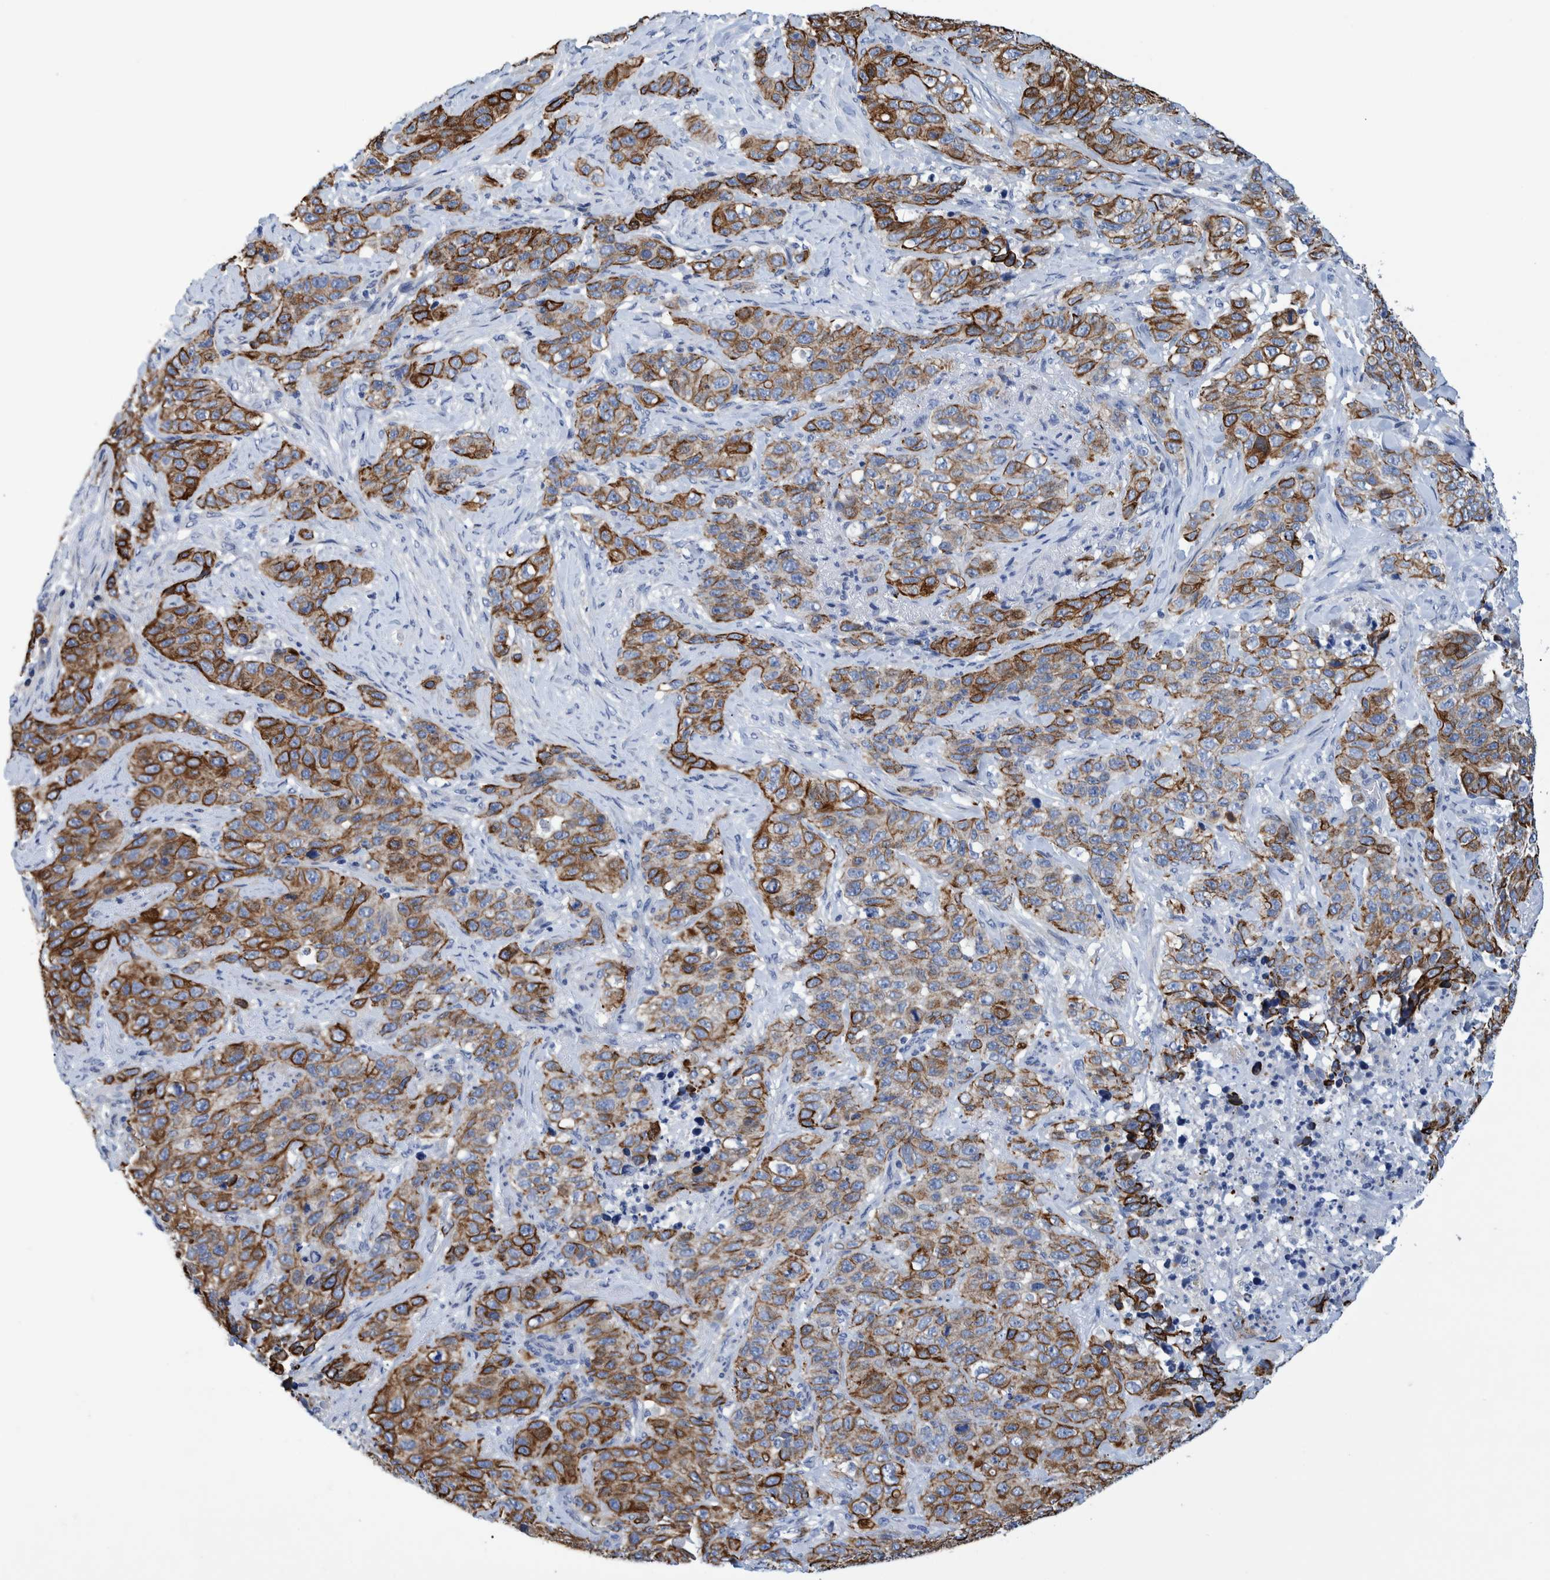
{"staining": {"intensity": "moderate", "quantity": ">75%", "location": "cytoplasmic/membranous"}, "tissue": "stomach cancer", "cell_type": "Tumor cells", "image_type": "cancer", "snomed": [{"axis": "morphology", "description": "Adenocarcinoma, NOS"}, {"axis": "topography", "description": "Stomach"}], "caption": "A brown stain shows moderate cytoplasmic/membranous staining of a protein in stomach cancer (adenocarcinoma) tumor cells.", "gene": "MKS1", "patient": {"sex": "male", "age": 48}}